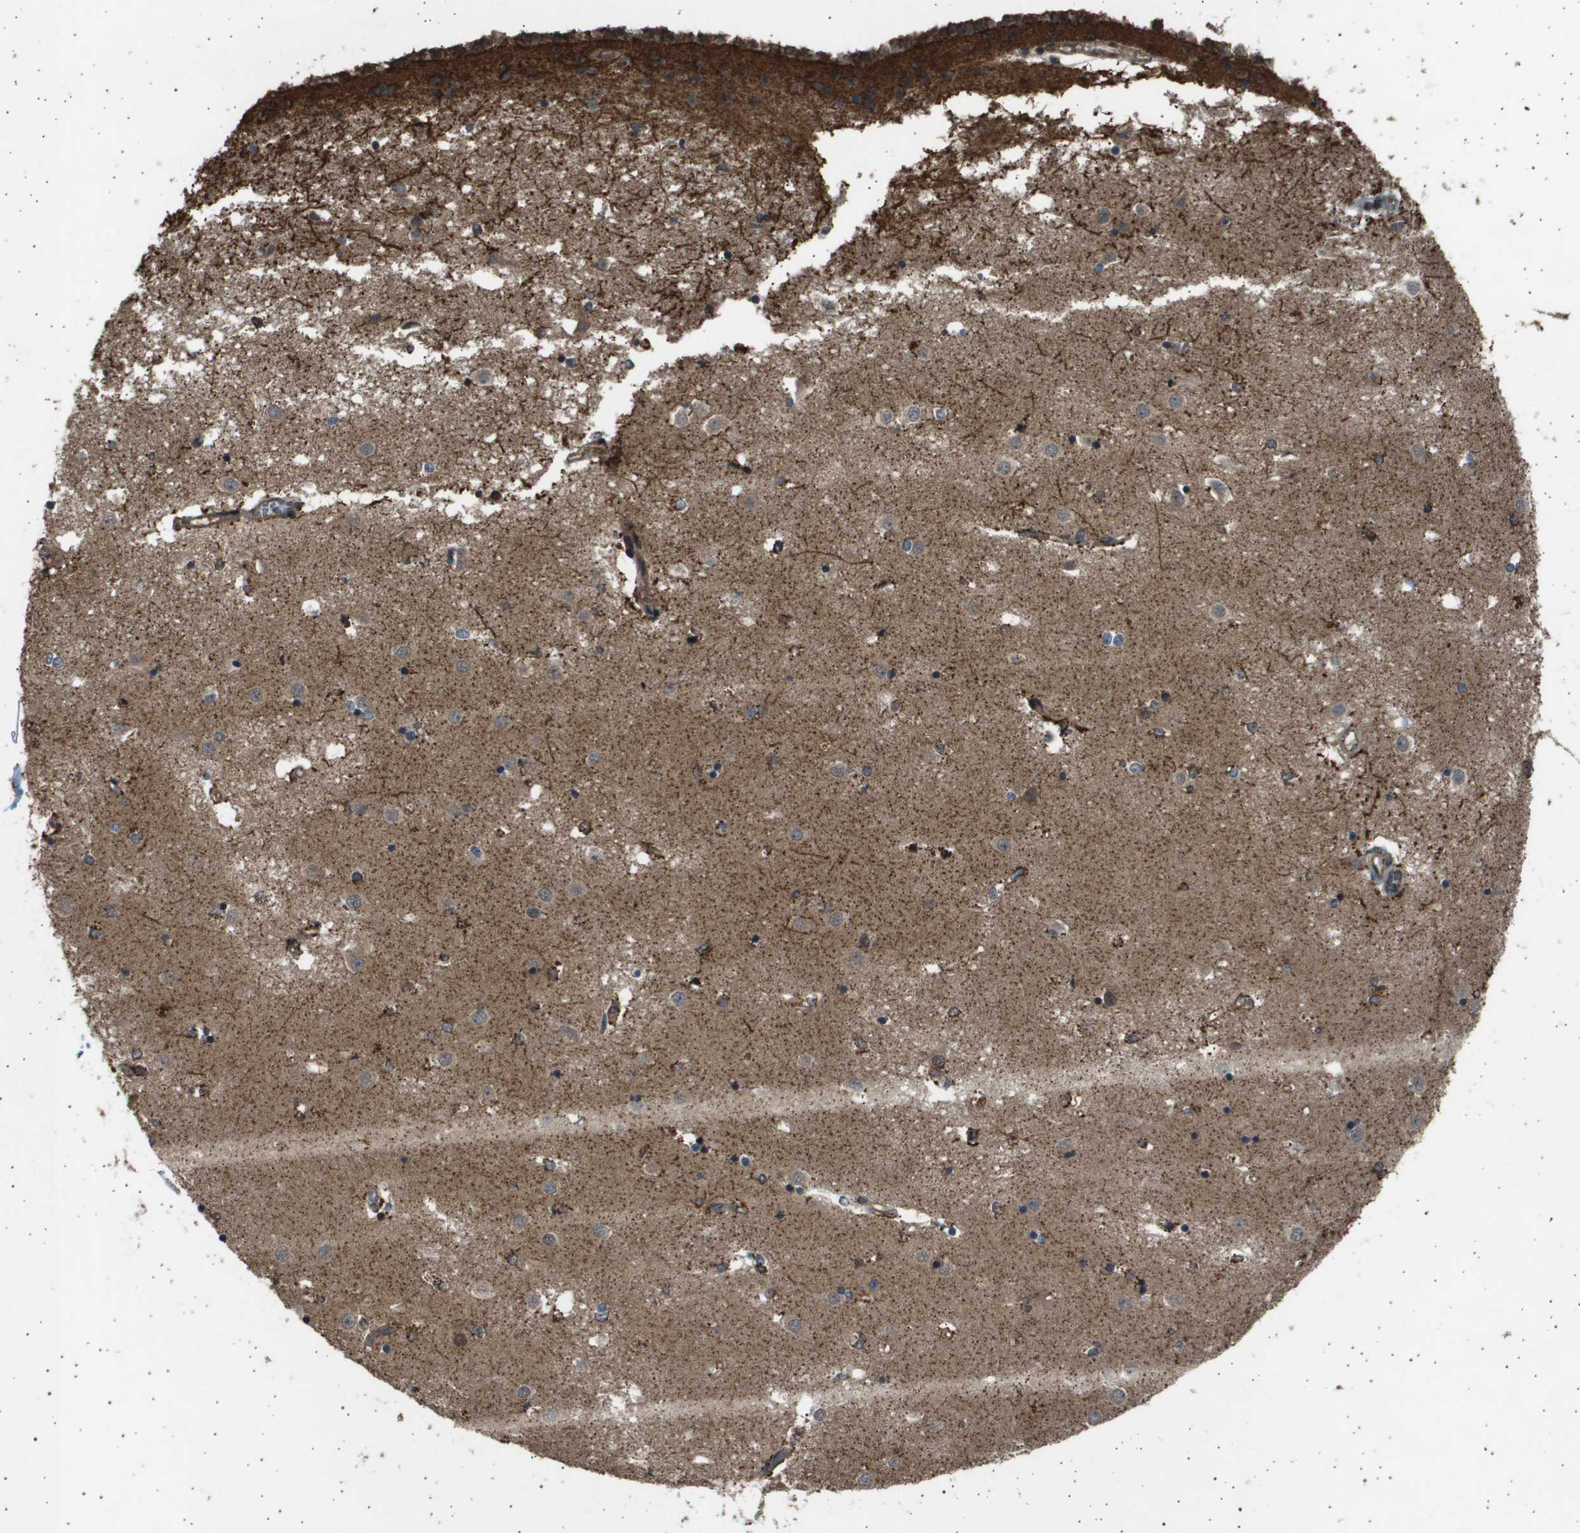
{"staining": {"intensity": "weak", "quantity": "25%-75%", "location": "cytoplasmic/membranous"}, "tissue": "caudate", "cell_type": "Glial cells", "image_type": "normal", "snomed": [{"axis": "morphology", "description": "Normal tissue, NOS"}, {"axis": "topography", "description": "Lateral ventricle wall"}], "caption": "Protein staining exhibits weak cytoplasmic/membranous expression in approximately 25%-75% of glial cells in unremarkable caudate.", "gene": "TNRC6A", "patient": {"sex": "male", "age": 45}}